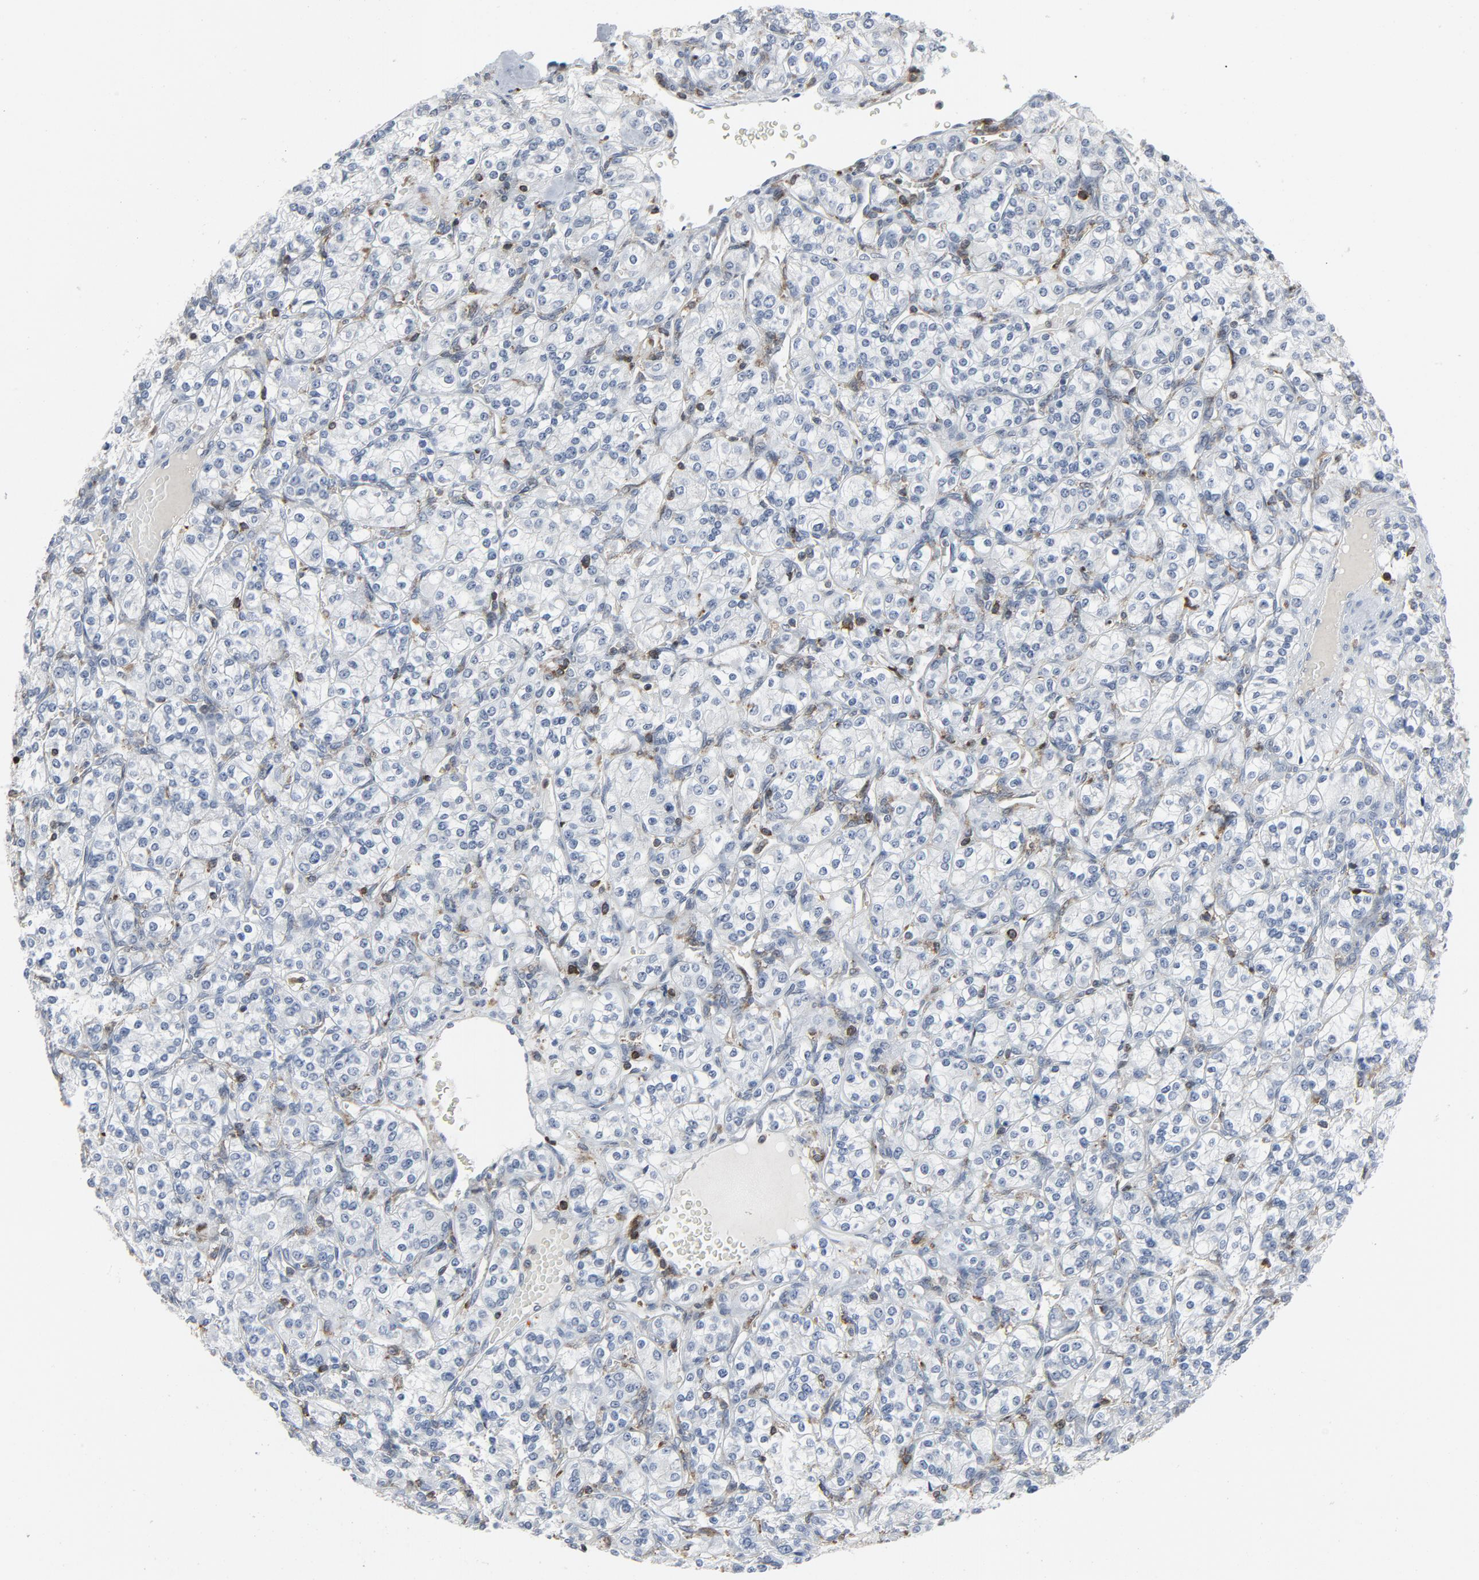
{"staining": {"intensity": "negative", "quantity": "none", "location": "none"}, "tissue": "renal cancer", "cell_type": "Tumor cells", "image_type": "cancer", "snomed": [{"axis": "morphology", "description": "Adenocarcinoma, NOS"}, {"axis": "topography", "description": "Kidney"}], "caption": "Tumor cells show no significant expression in renal cancer (adenocarcinoma).", "gene": "LCP2", "patient": {"sex": "male", "age": 77}}